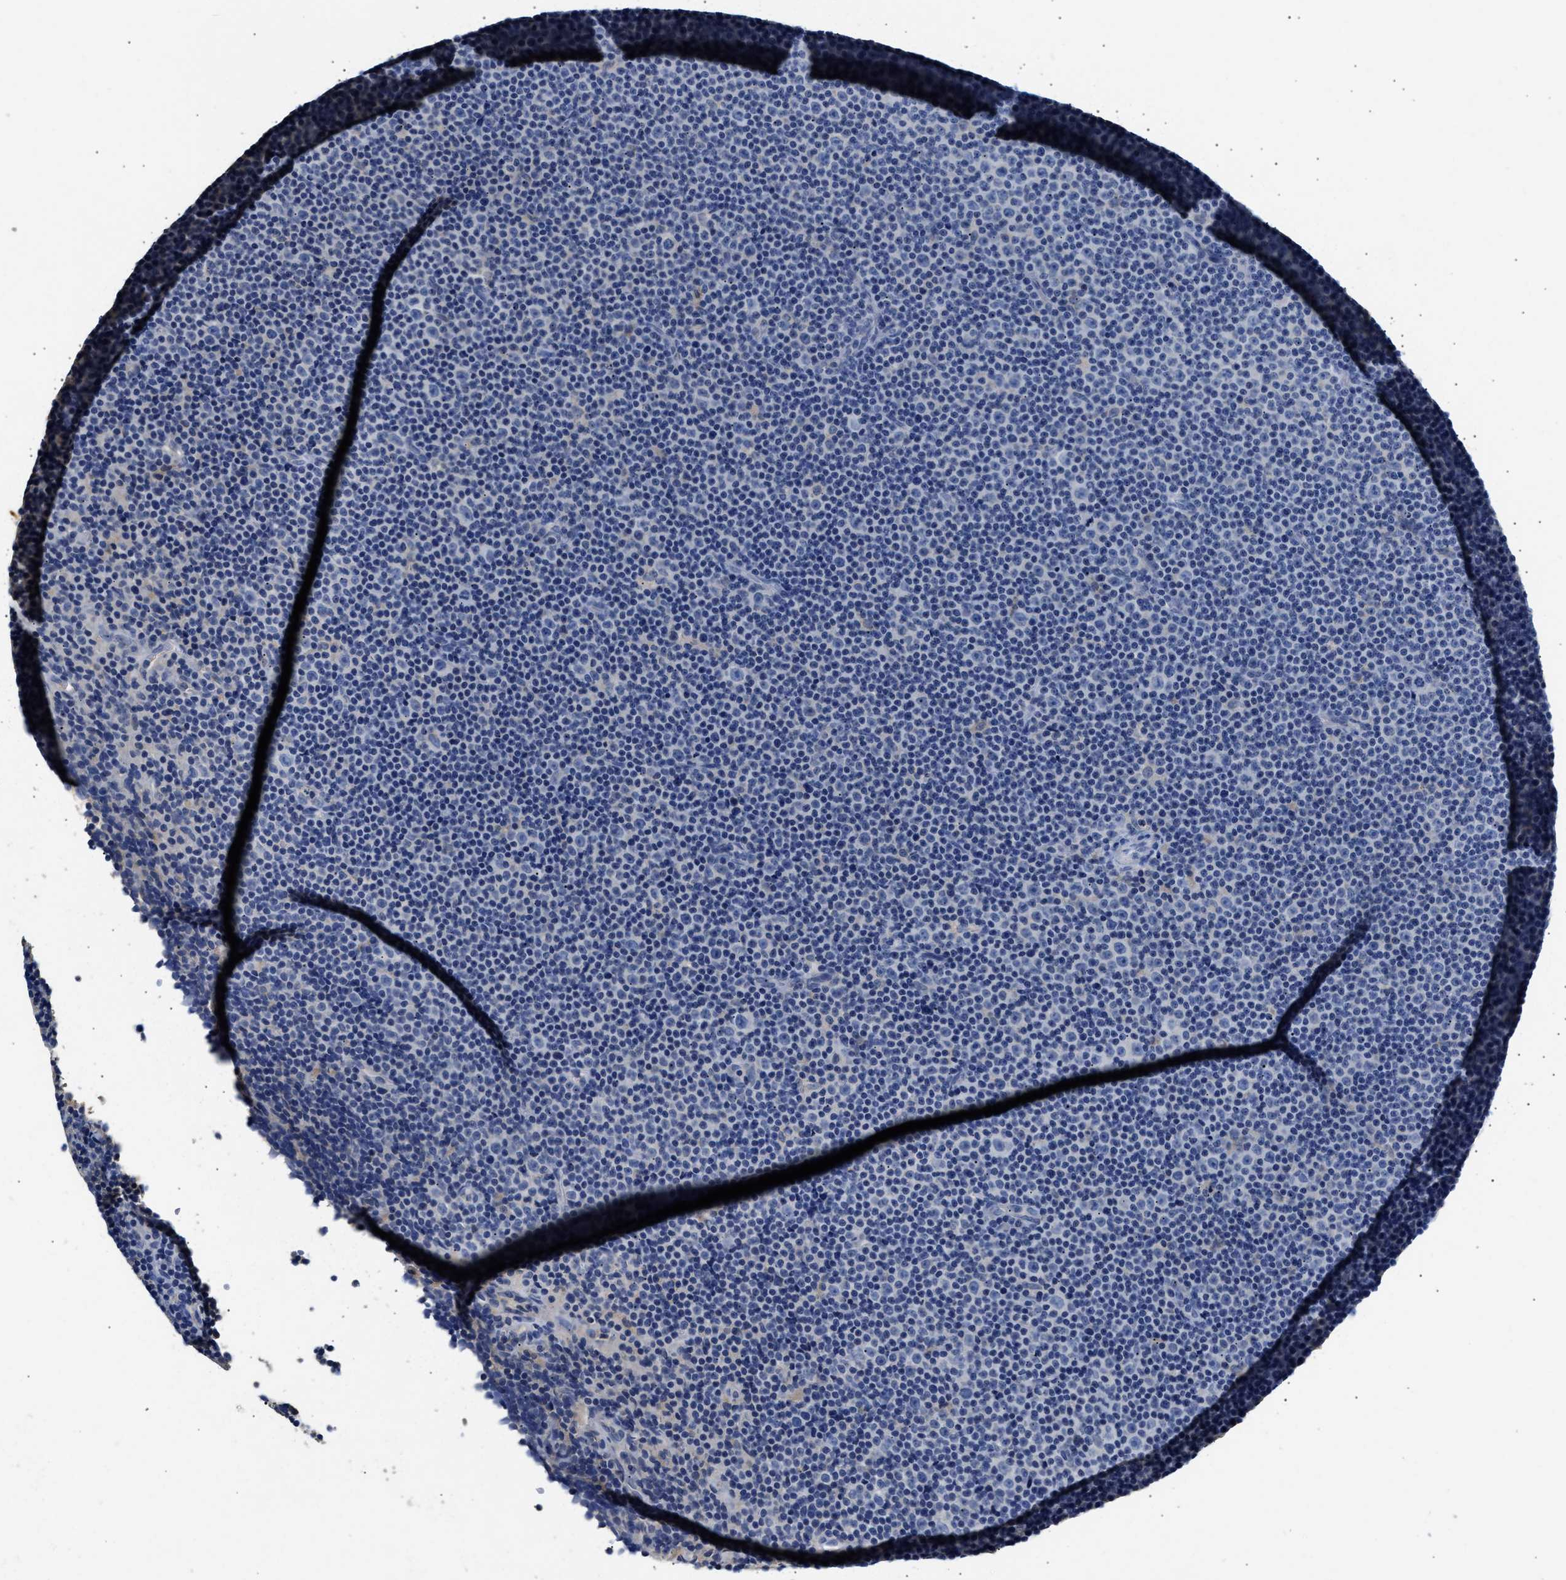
{"staining": {"intensity": "negative", "quantity": "none", "location": "none"}, "tissue": "lymphoma", "cell_type": "Tumor cells", "image_type": "cancer", "snomed": [{"axis": "morphology", "description": "Malignant lymphoma, non-Hodgkin's type, Low grade"}, {"axis": "topography", "description": "Lymph node"}], "caption": "Immunohistochemical staining of human low-grade malignant lymphoma, non-Hodgkin's type reveals no significant expression in tumor cells.", "gene": "SLCO2B1", "patient": {"sex": "female", "age": 67}}